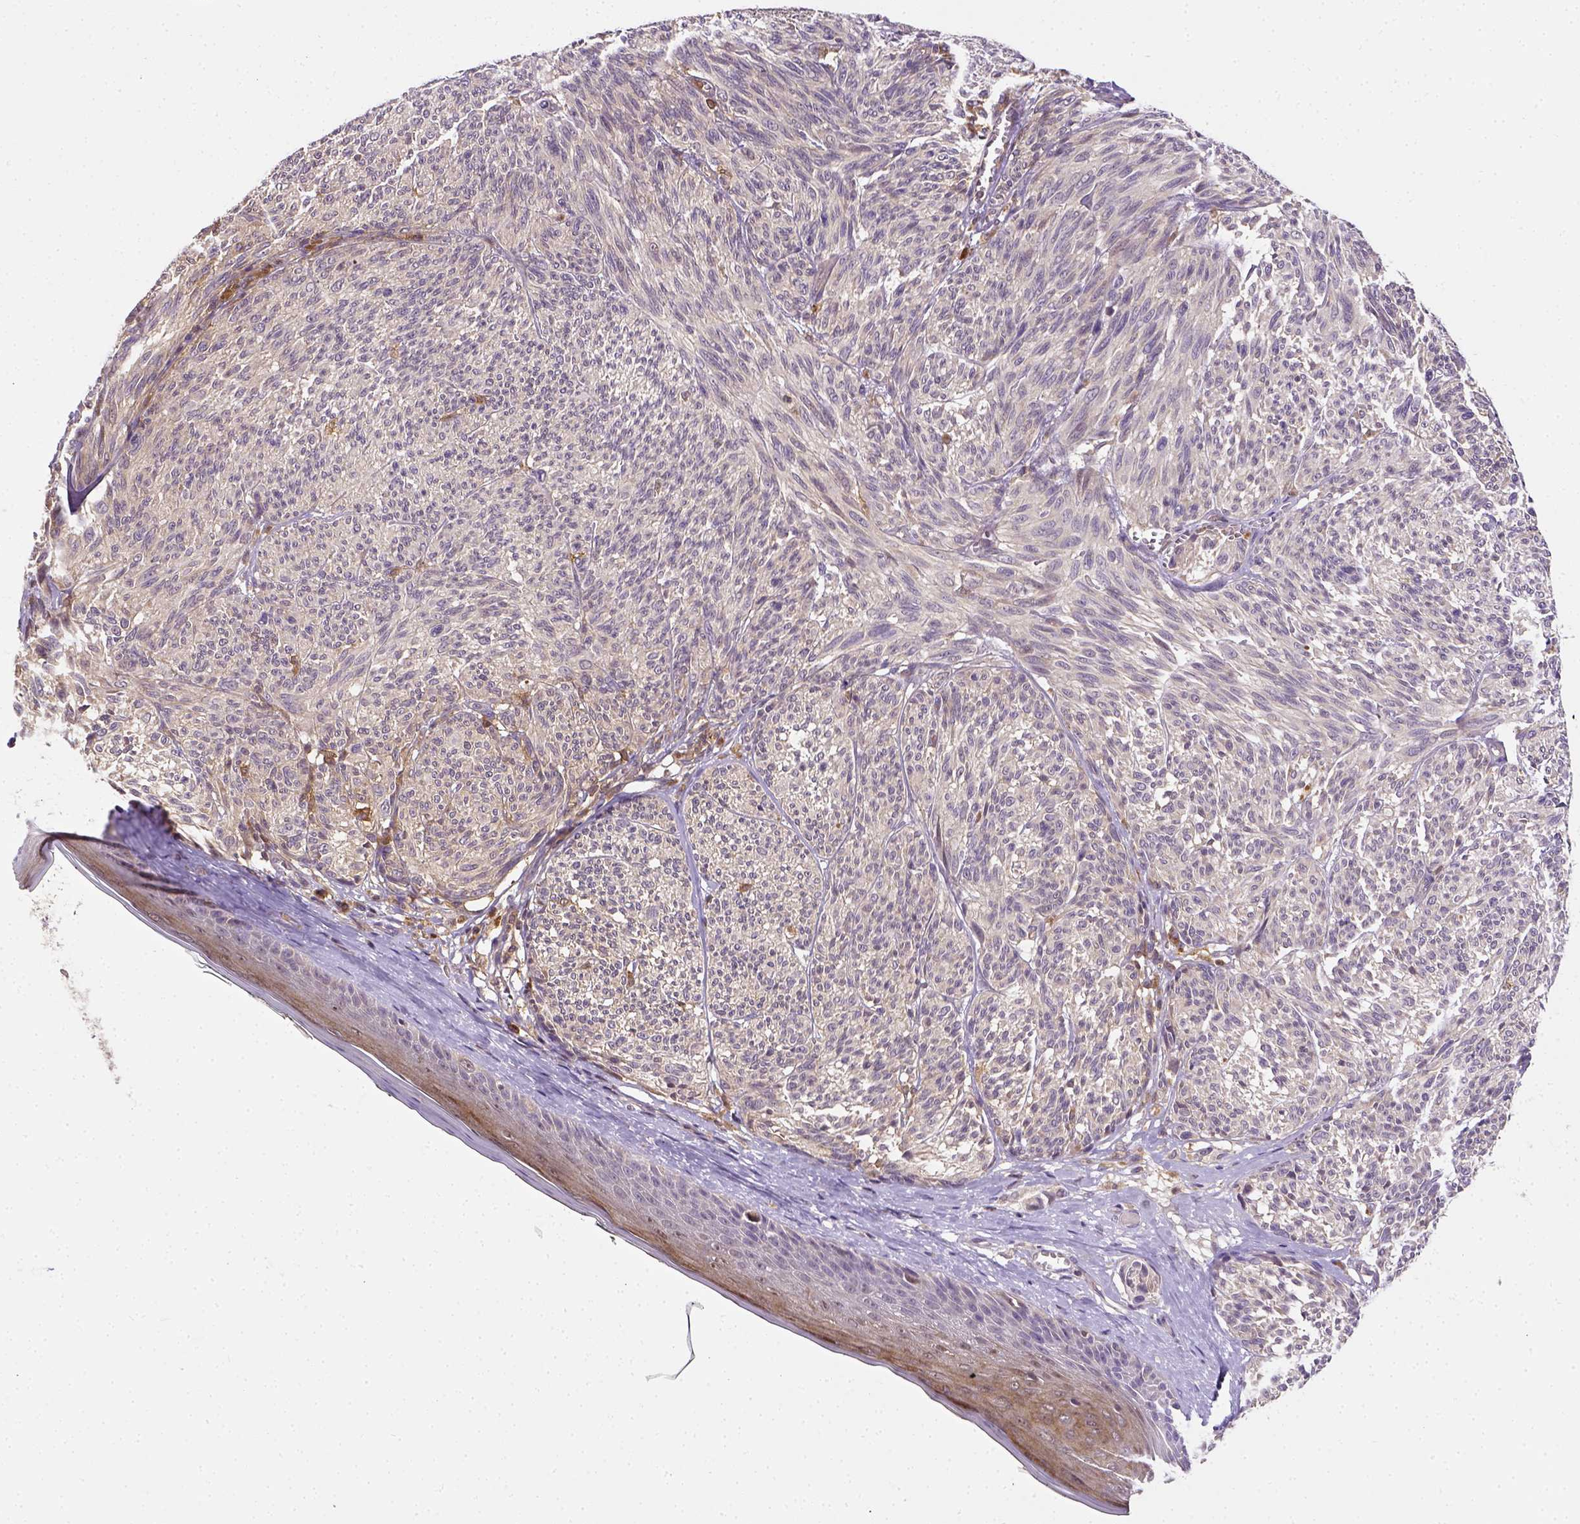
{"staining": {"intensity": "negative", "quantity": "none", "location": "none"}, "tissue": "melanoma", "cell_type": "Tumor cells", "image_type": "cancer", "snomed": [{"axis": "morphology", "description": "Malignant melanoma, NOS"}, {"axis": "topography", "description": "Skin"}], "caption": "Malignant melanoma was stained to show a protein in brown. There is no significant expression in tumor cells. (DAB immunohistochemistry, high magnification).", "gene": "MATK", "patient": {"sex": "male", "age": 79}}